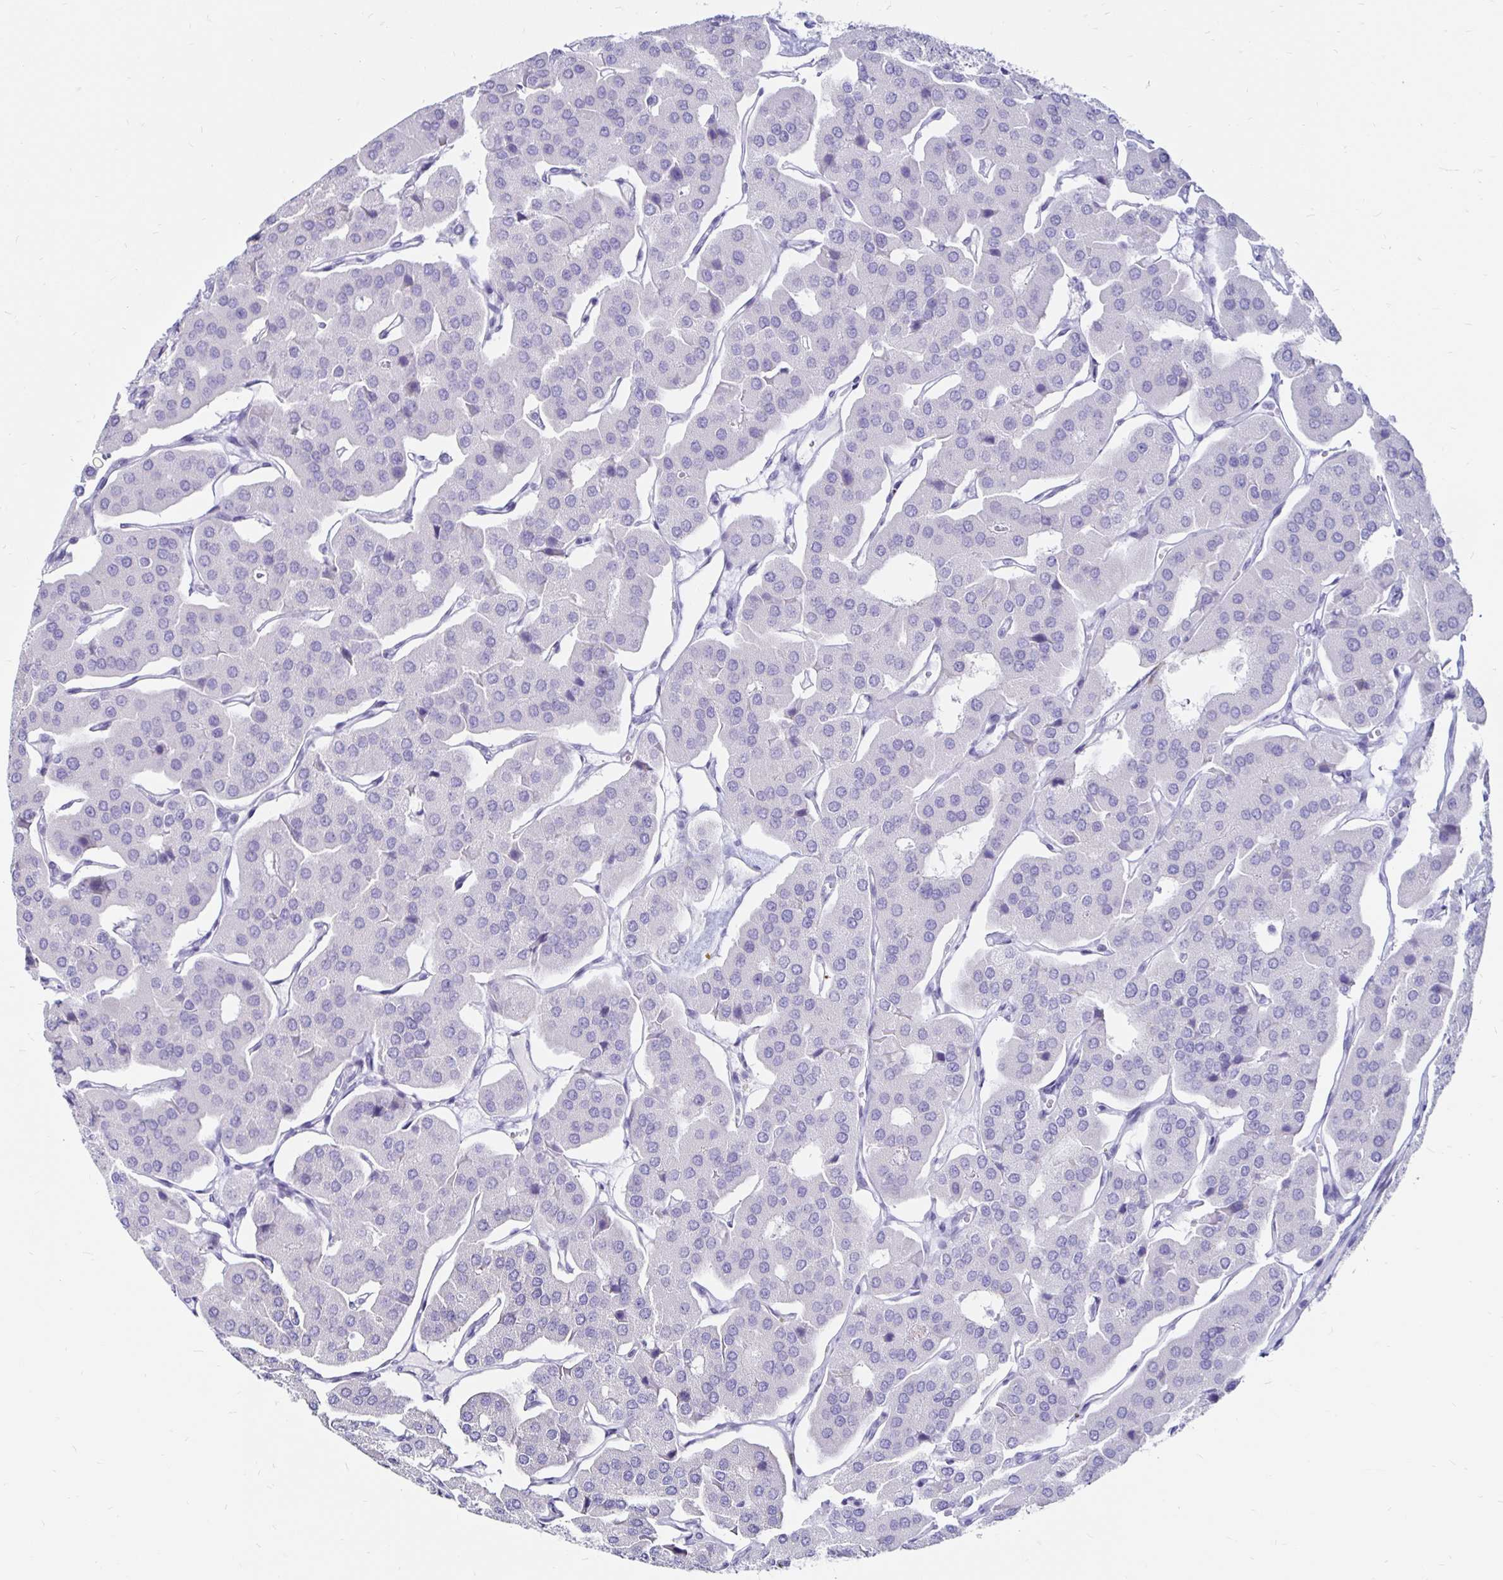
{"staining": {"intensity": "negative", "quantity": "none", "location": "none"}, "tissue": "parathyroid gland", "cell_type": "Glandular cells", "image_type": "normal", "snomed": [{"axis": "morphology", "description": "Normal tissue, NOS"}, {"axis": "morphology", "description": "Adenoma, NOS"}, {"axis": "topography", "description": "Parathyroid gland"}], "caption": "The immunohistochemistry micrograph has no significant positivity in glandular cells of parathyroid gland. Brightfield microscopy of immunohistochemistry stained with DAB (brown) and hematoxylin (blue), captured at high magnification.", "gene": "TIMP1", "patient": {"sex": "female", "age": 86}}